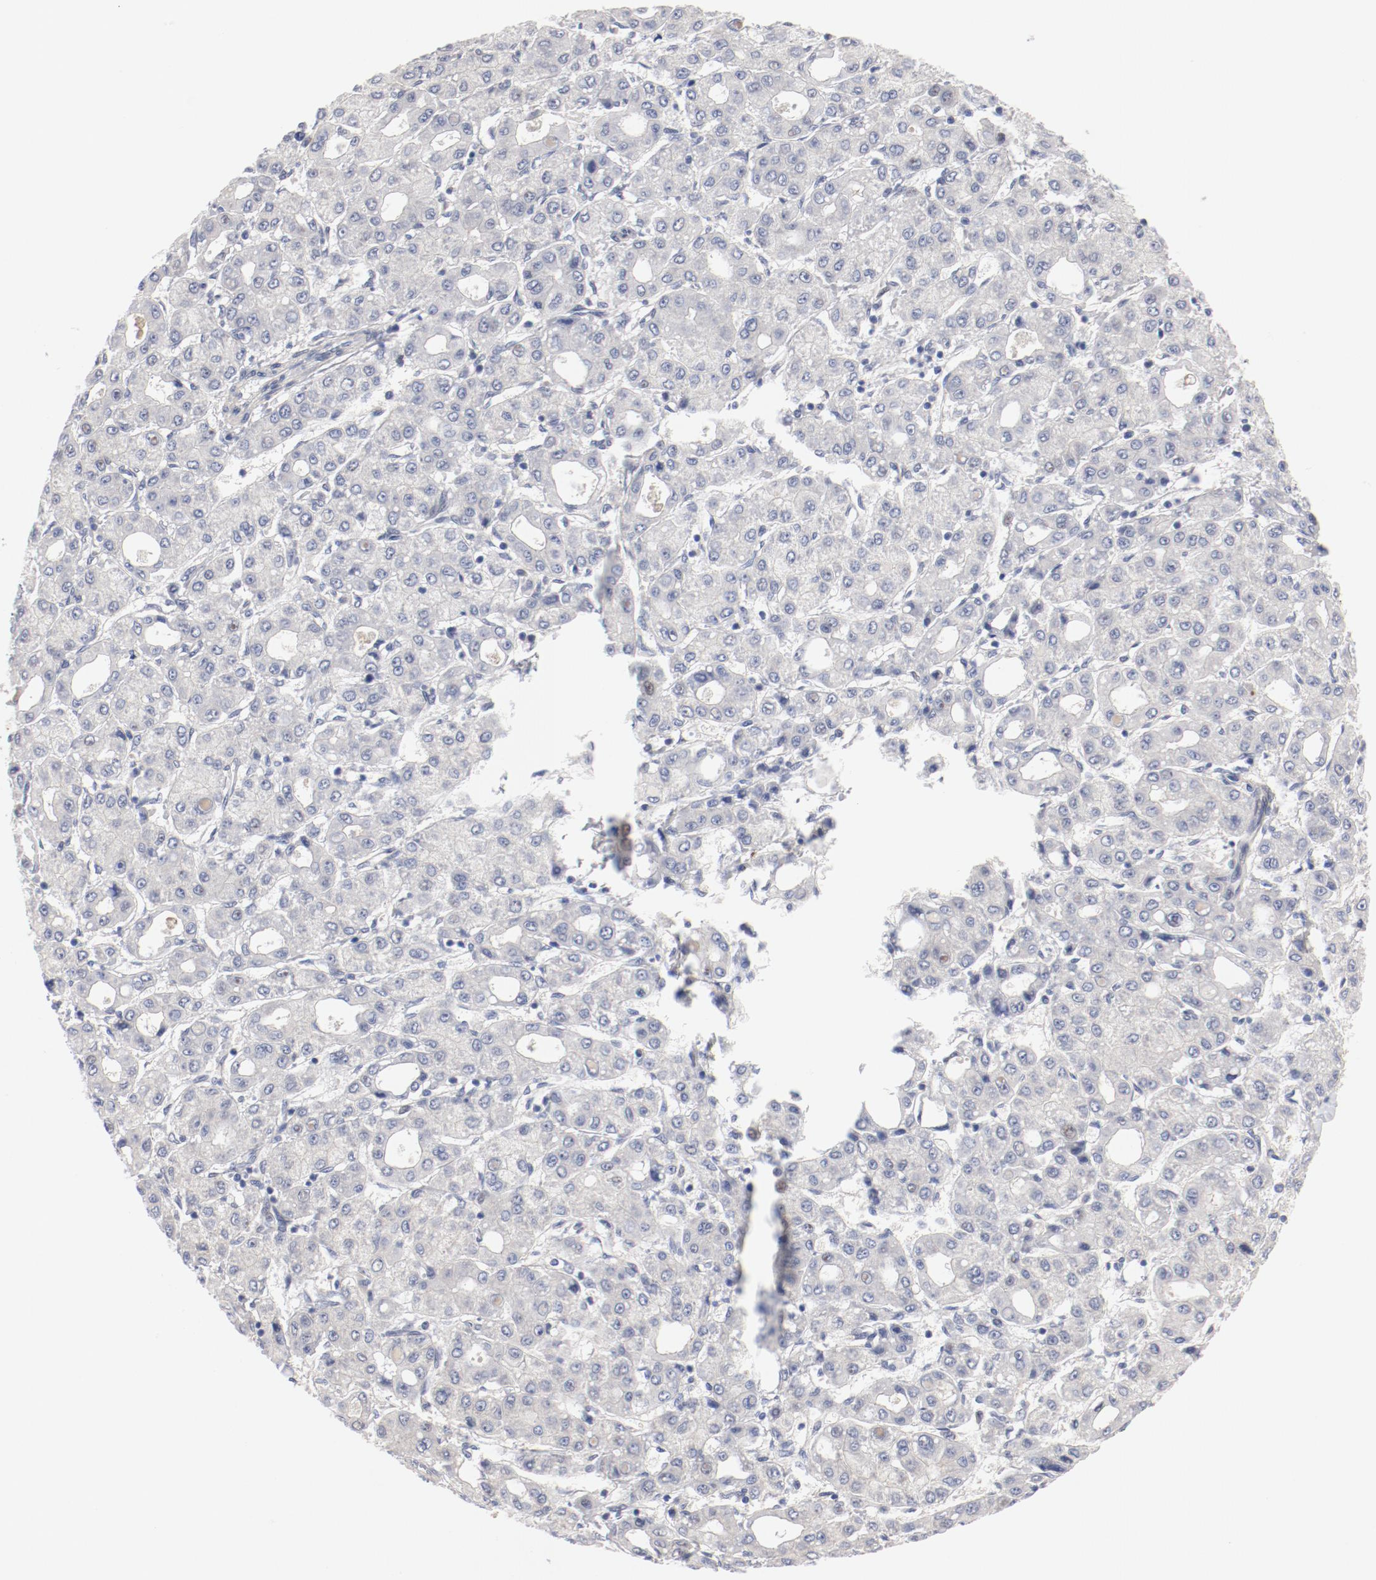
{"staining": {"intensity": "negative", "quantity": "none", "location": "none"}, "tissue": "liver cancer", "cell_type": "Tumor cells", "image_type": "cancer", "snomed": [{"axis": "morphology", "description": "Carcinoma, Hepatocellular, NOS"}, {"axis": "topography", "description": "Liver"}], "caption": "Liver cancer stained for a protein using immunohistochemistry reveals no positivity tumor cells.", "gene": "GPR143", "patient": {"sex": "male", "age": 69}}